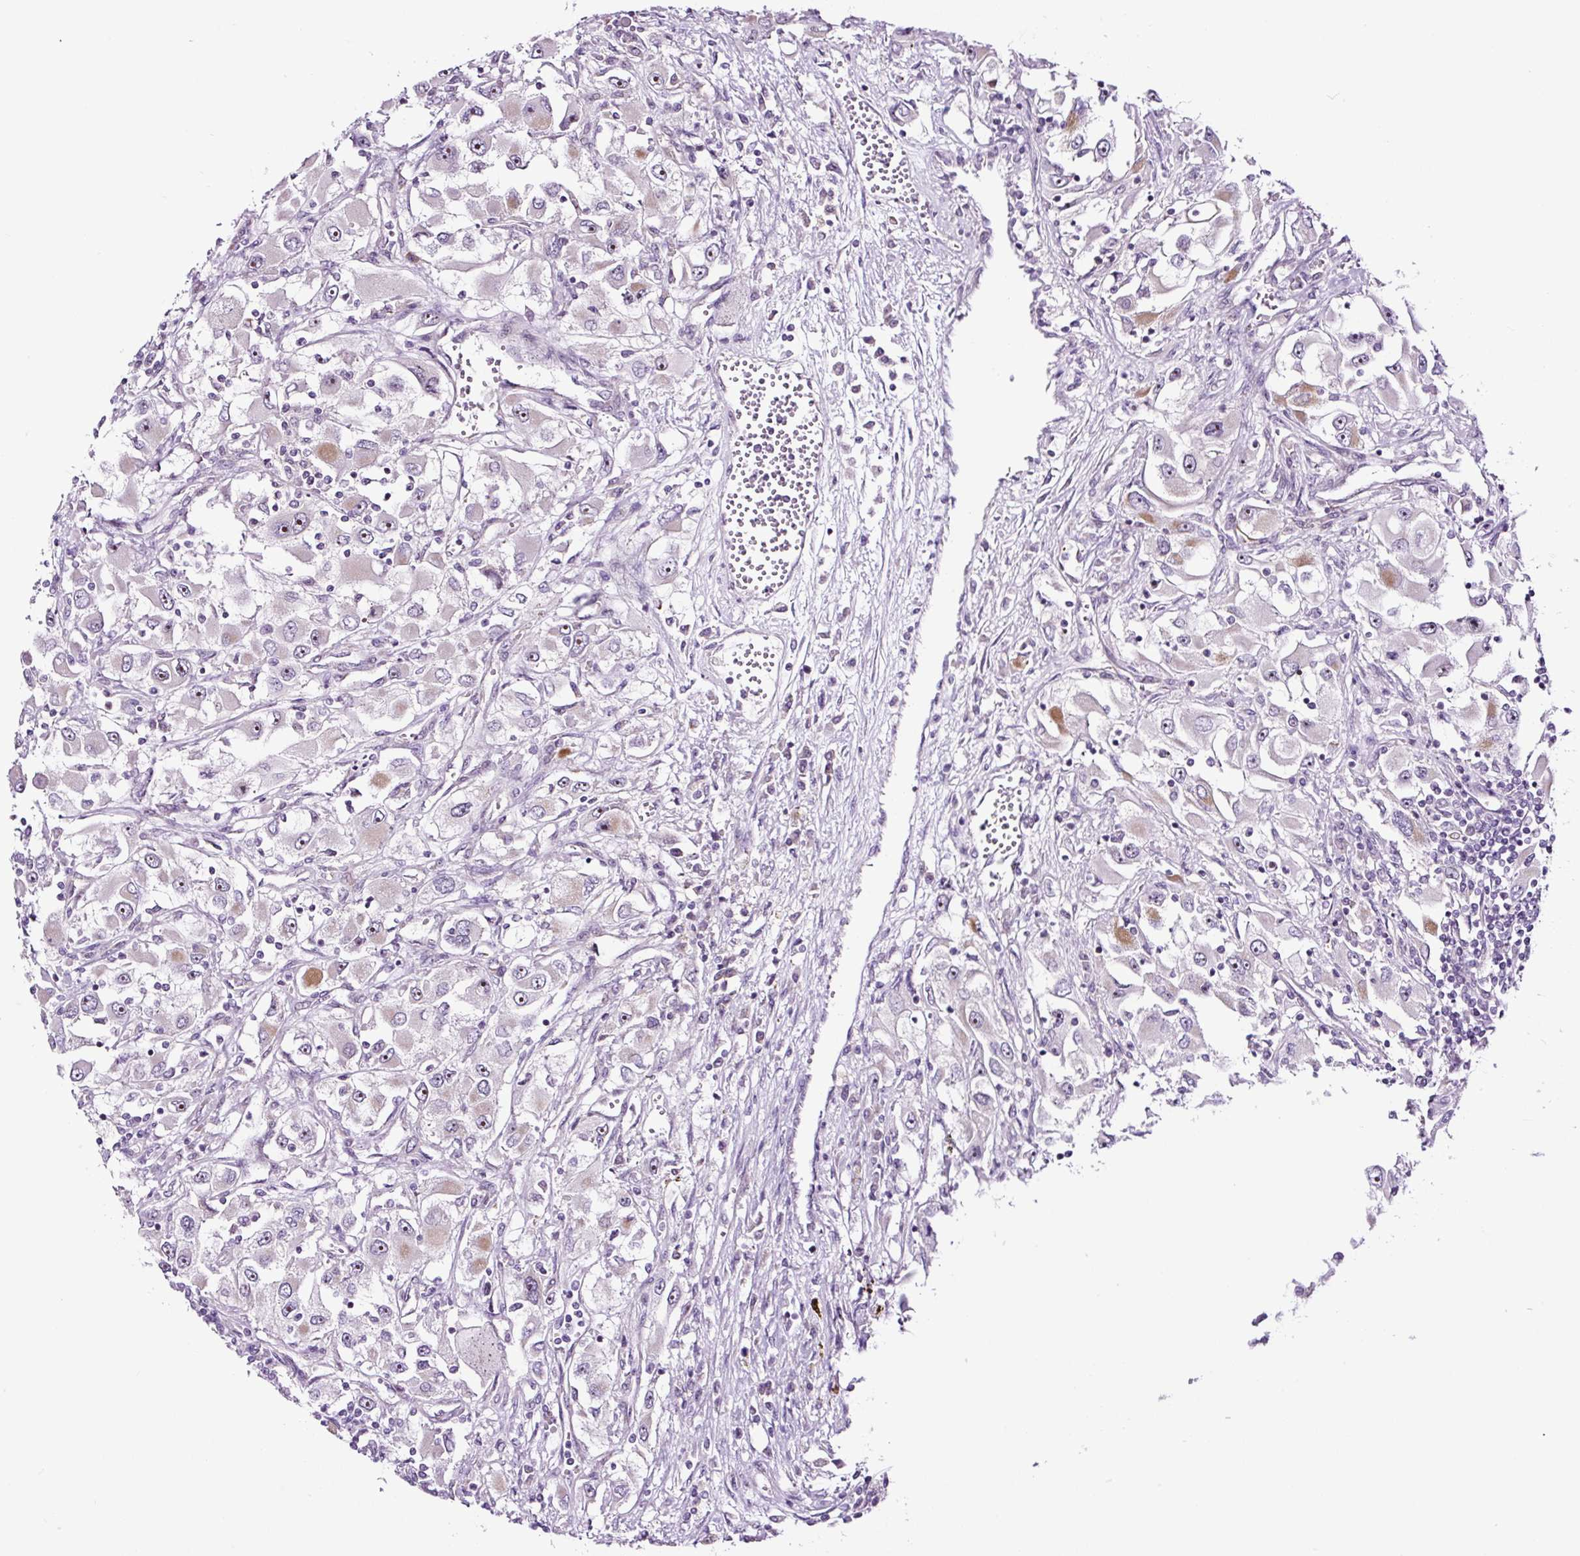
{"staining": {"intensity": "weak", "quantity": "<25%", "location": "cytoplasmic/membranous"}, "tissue": "renal cancer", "cell_type": "Tumor cells", "image_type": "cancer", "snomed": [{"axis": "morphology", "description": "Adenocarcinoma, NOS"}, {"axis": "topography", "description": "Kidney"}], "caption": "Image shows no protein staining in tumor cells of adenocarcinoma (renal) tissue. Nuclei are stained in blue.", "gene": "NOM1", "patient": {"sex": "female", "age": 52}}